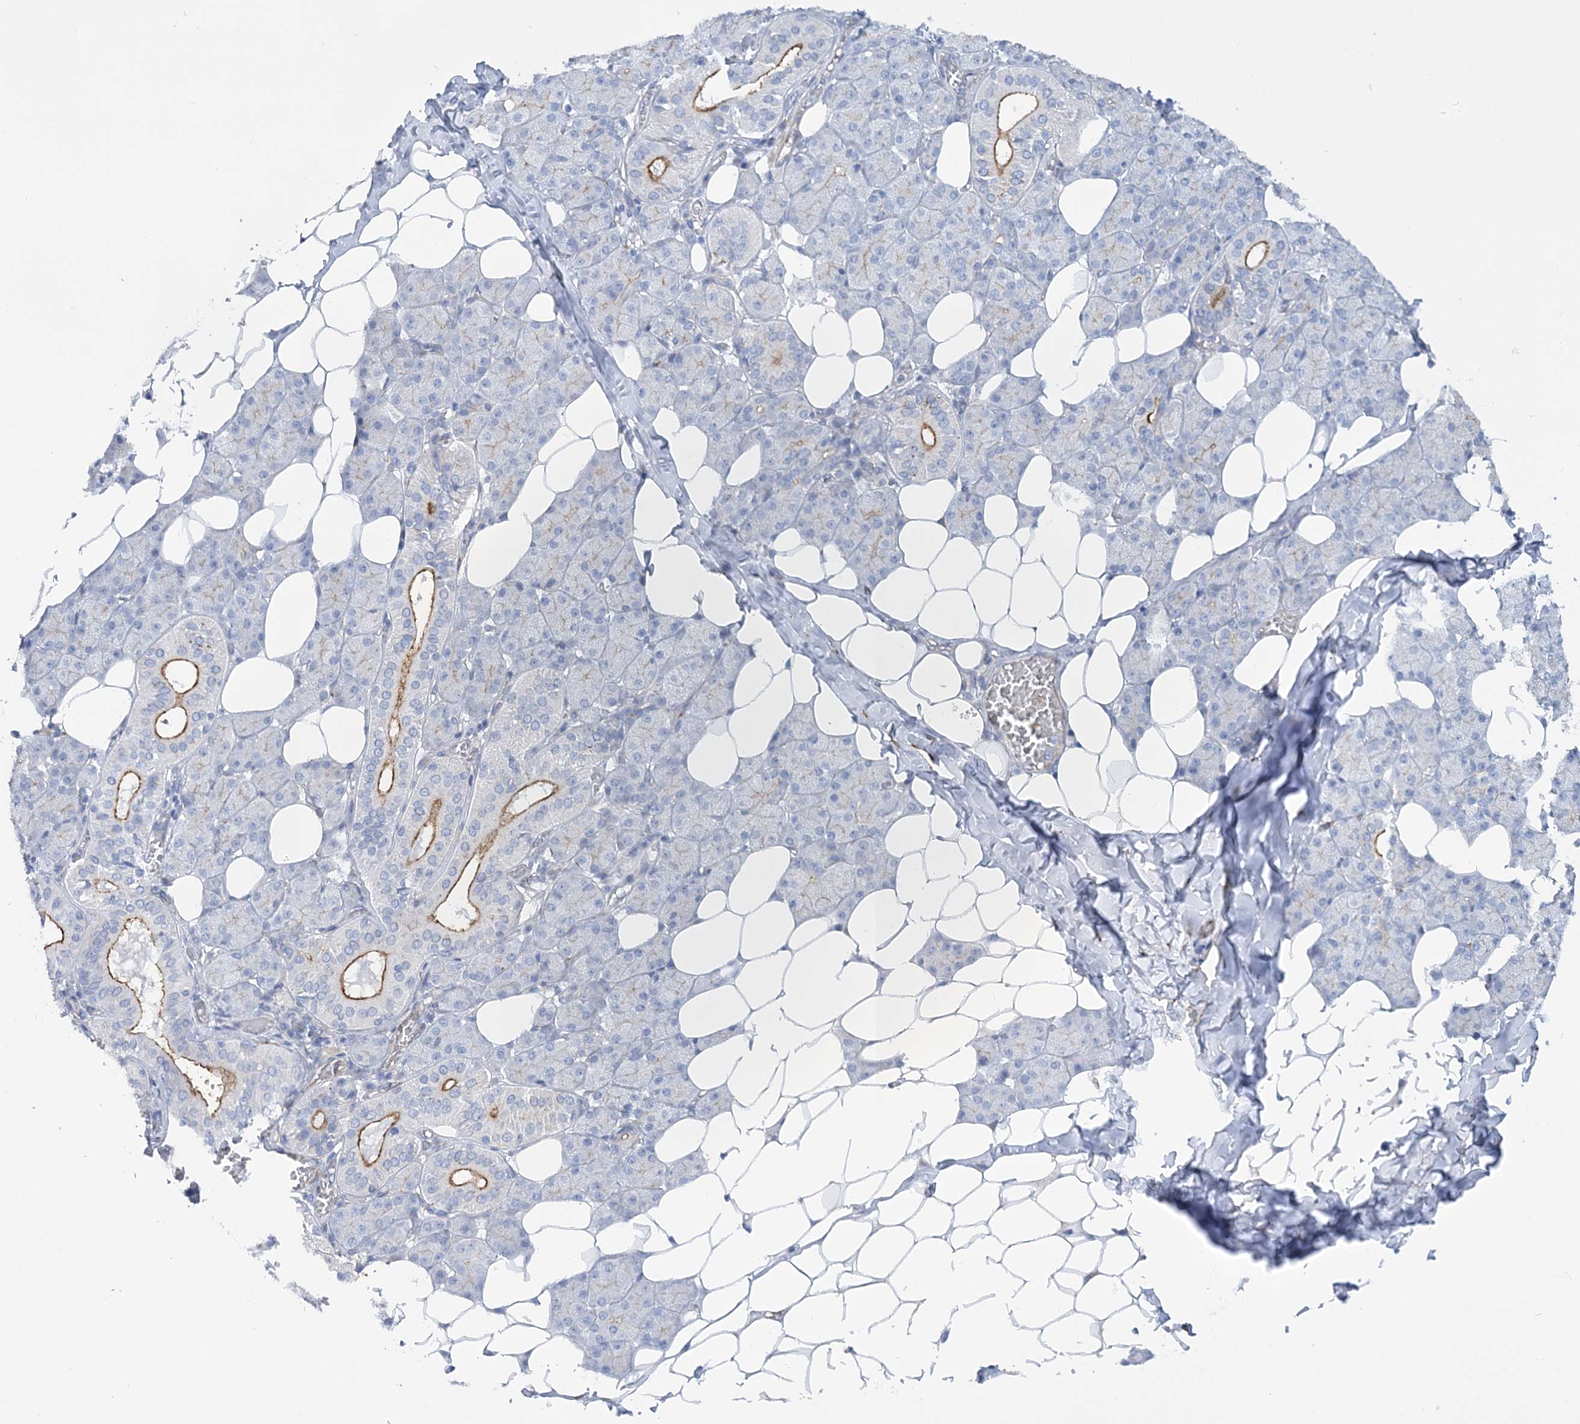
{"staining": {"intensity": "strong", "quantity": "<25%", "location": "cytoplasmic/membranous"}, "tissue": "salivary gland", "cell_type": "Glandular cells", "image_type": "normal", "snomed": [{"axis": "morphology", "description": "Normal tissue, NOS"}, {"axis": "topography", "description": "Salivary gland"}], "caption": "Strong cytoplasmic/membranous staining for a protein is identified in approximately <25% of glandular cells of benign salivary gland using immunohistochemistry (IHC).", "gene": "RAB11FIP5", "patient": {"sex": "female", "age": 33}}